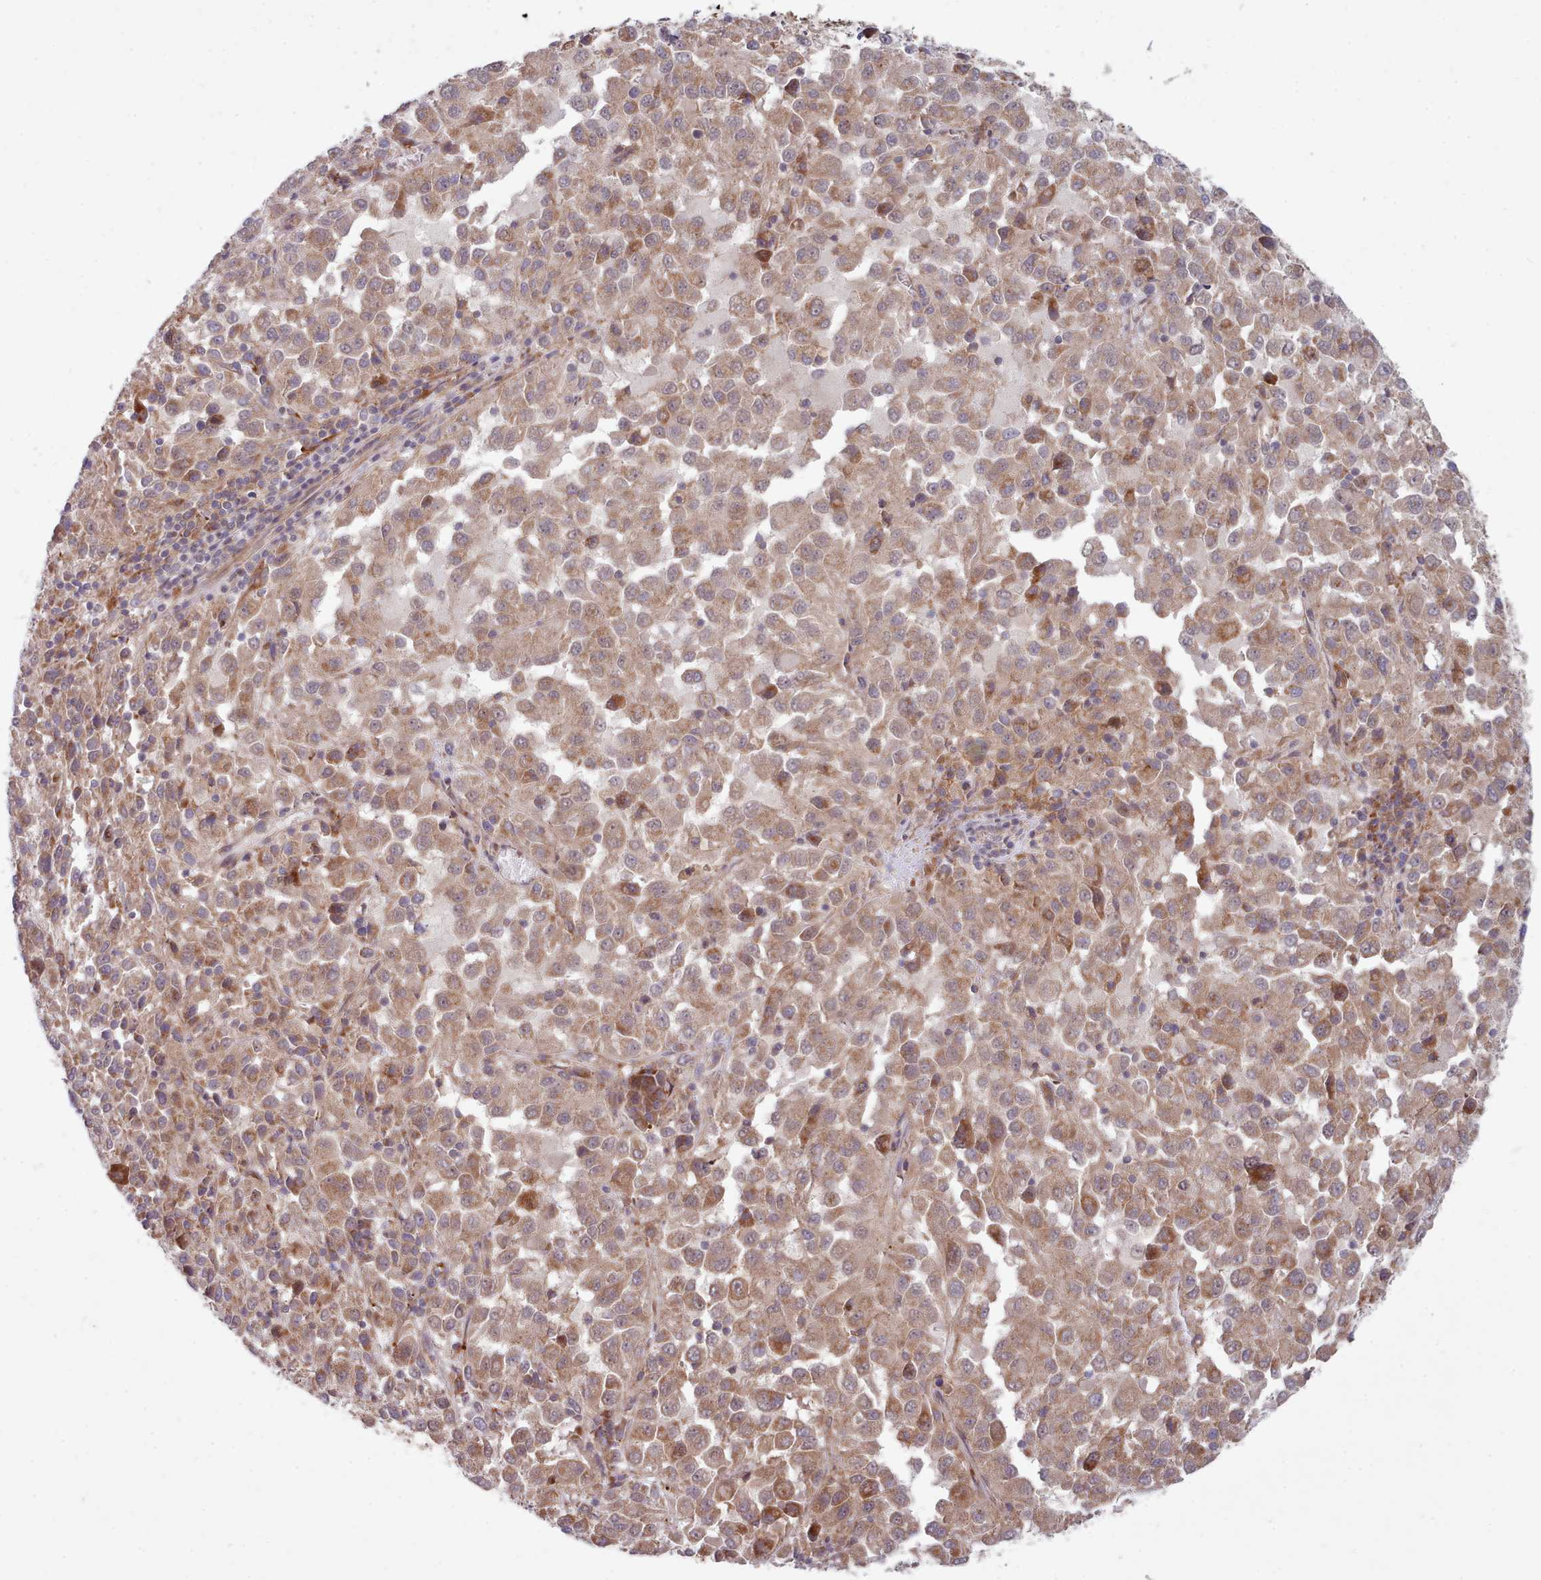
{"staining": {"intensity": "moderate", "quantity": ">75%", "location": "cytoplasmic/membranous"}, "tissue": "melanoma", "cell_type": "Tumor cells", "image_type": "cancer", "snomed": [{"axis": "morphology", "description": "Malignant melanoma, Metastatic site"}, {"axis": "topography", "description": "Lung"}], "caption": "Immunohistochemical staining of human malignant melanoma (metastatic site) displays moderate cytoplasmic/membranous protein positivity in about >75% of tumor cells. The protein of interest is stained brown, and the nuclei are stained in blue (DAB (3,3'-diaminobenzidine) IHC with brightfield microscopy, high magnification).", "gene": "TRIM26", "patient": {"sex": "male", "age": 64}}